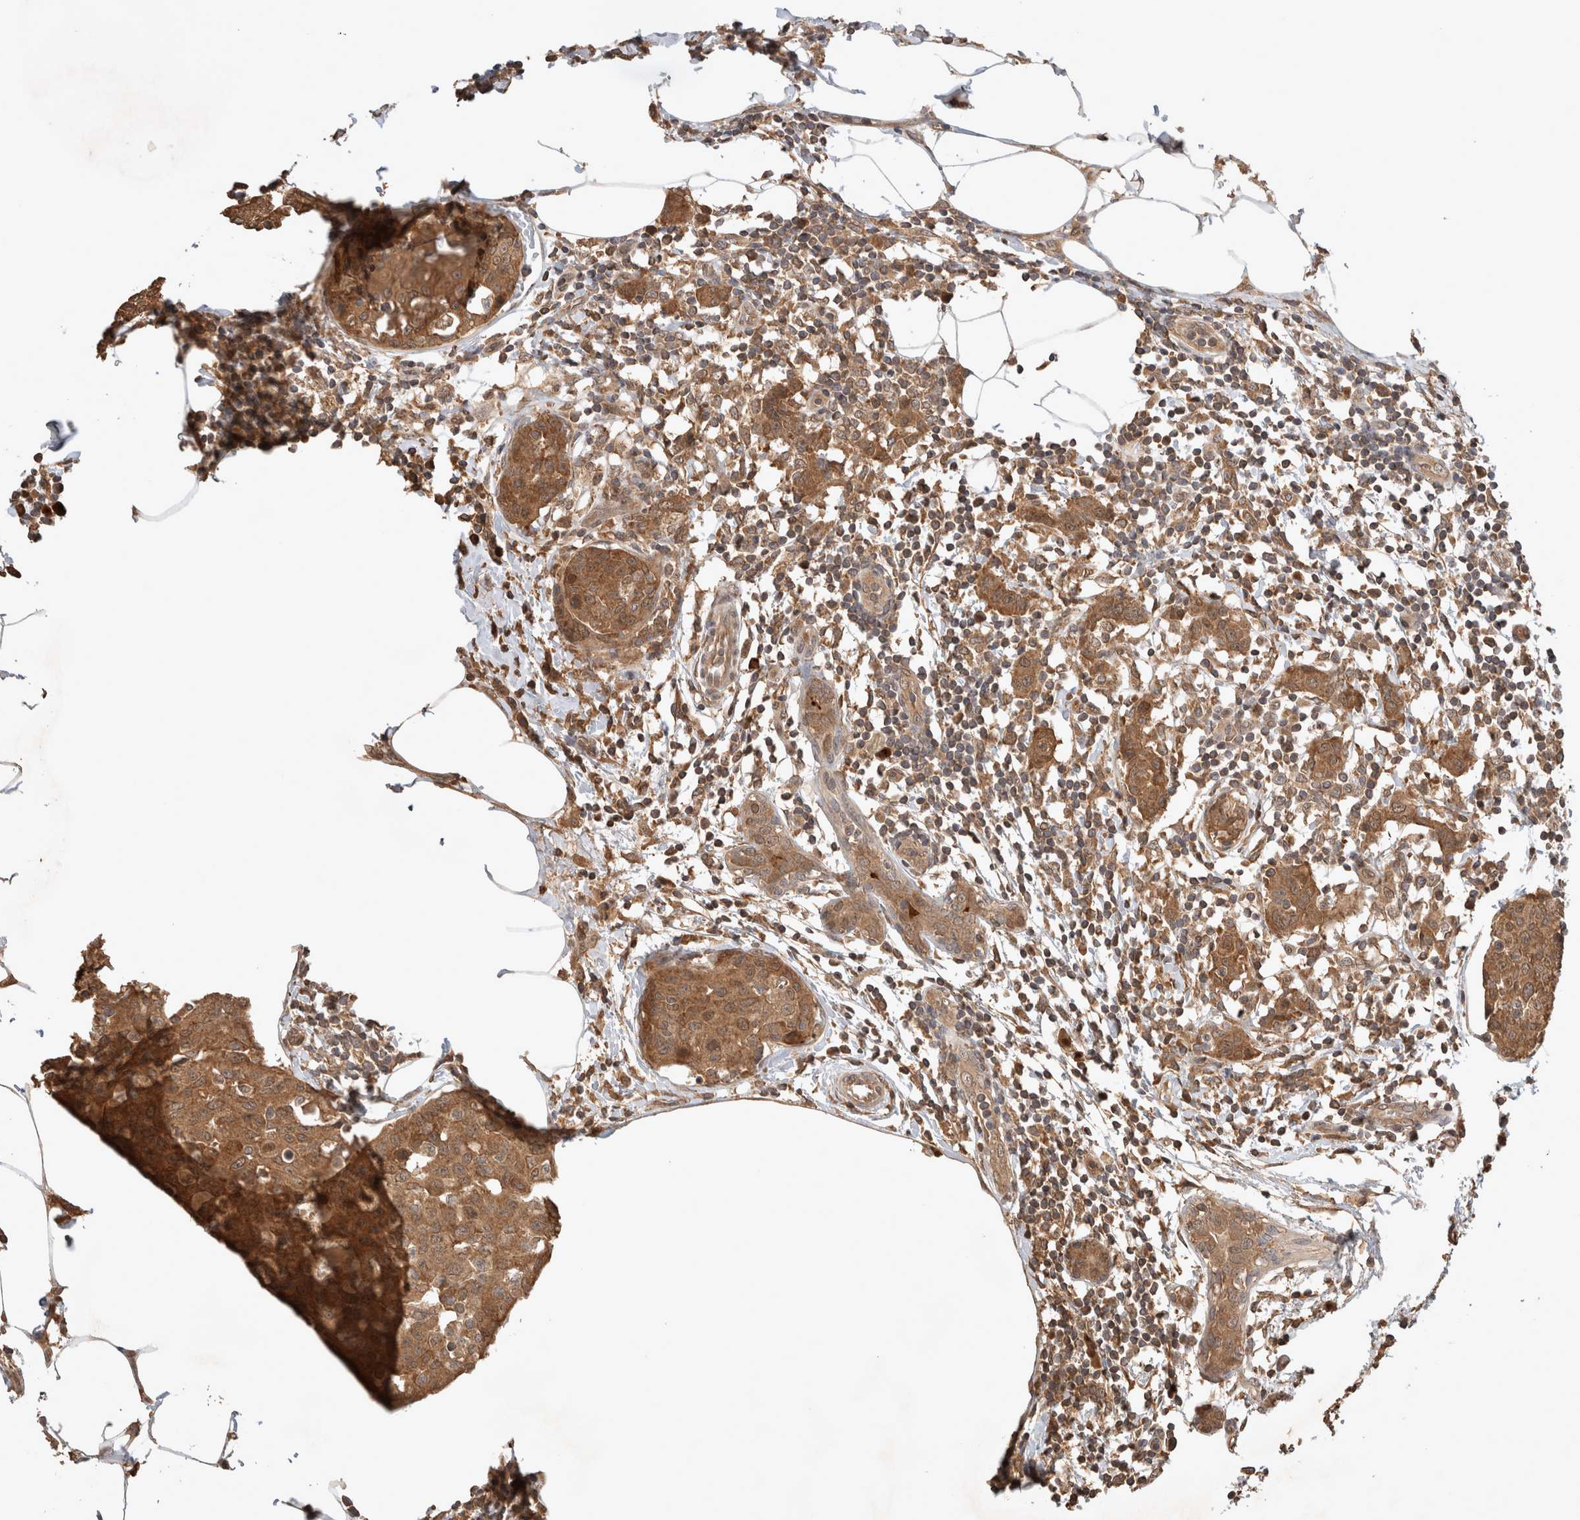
{"staining": {"intensity": "moderate", "quantity": ">75%", "location": "cytoplasmic/membranous"}, "tissue": "breast cancer", "cell_type": "Tumor cells", "image_type": "cancer", "snomed": [{"axis": "morphology", "description": "Normal tissue, NOS"}, {"axis": "morphology", "description": "Duct carcinoma"}, {"axis": "topography", "description": "Breast"}], "caption": "Approximately >75% of tumor cells in breast cancer (invasive ductal carcinoma) exhibit moderate cytoplasmic/membranous protein staining as visualized by brown immunohistochemical staining.", "gene": "OTUD7B", "patient": {"sex": "female", "age": 37}}